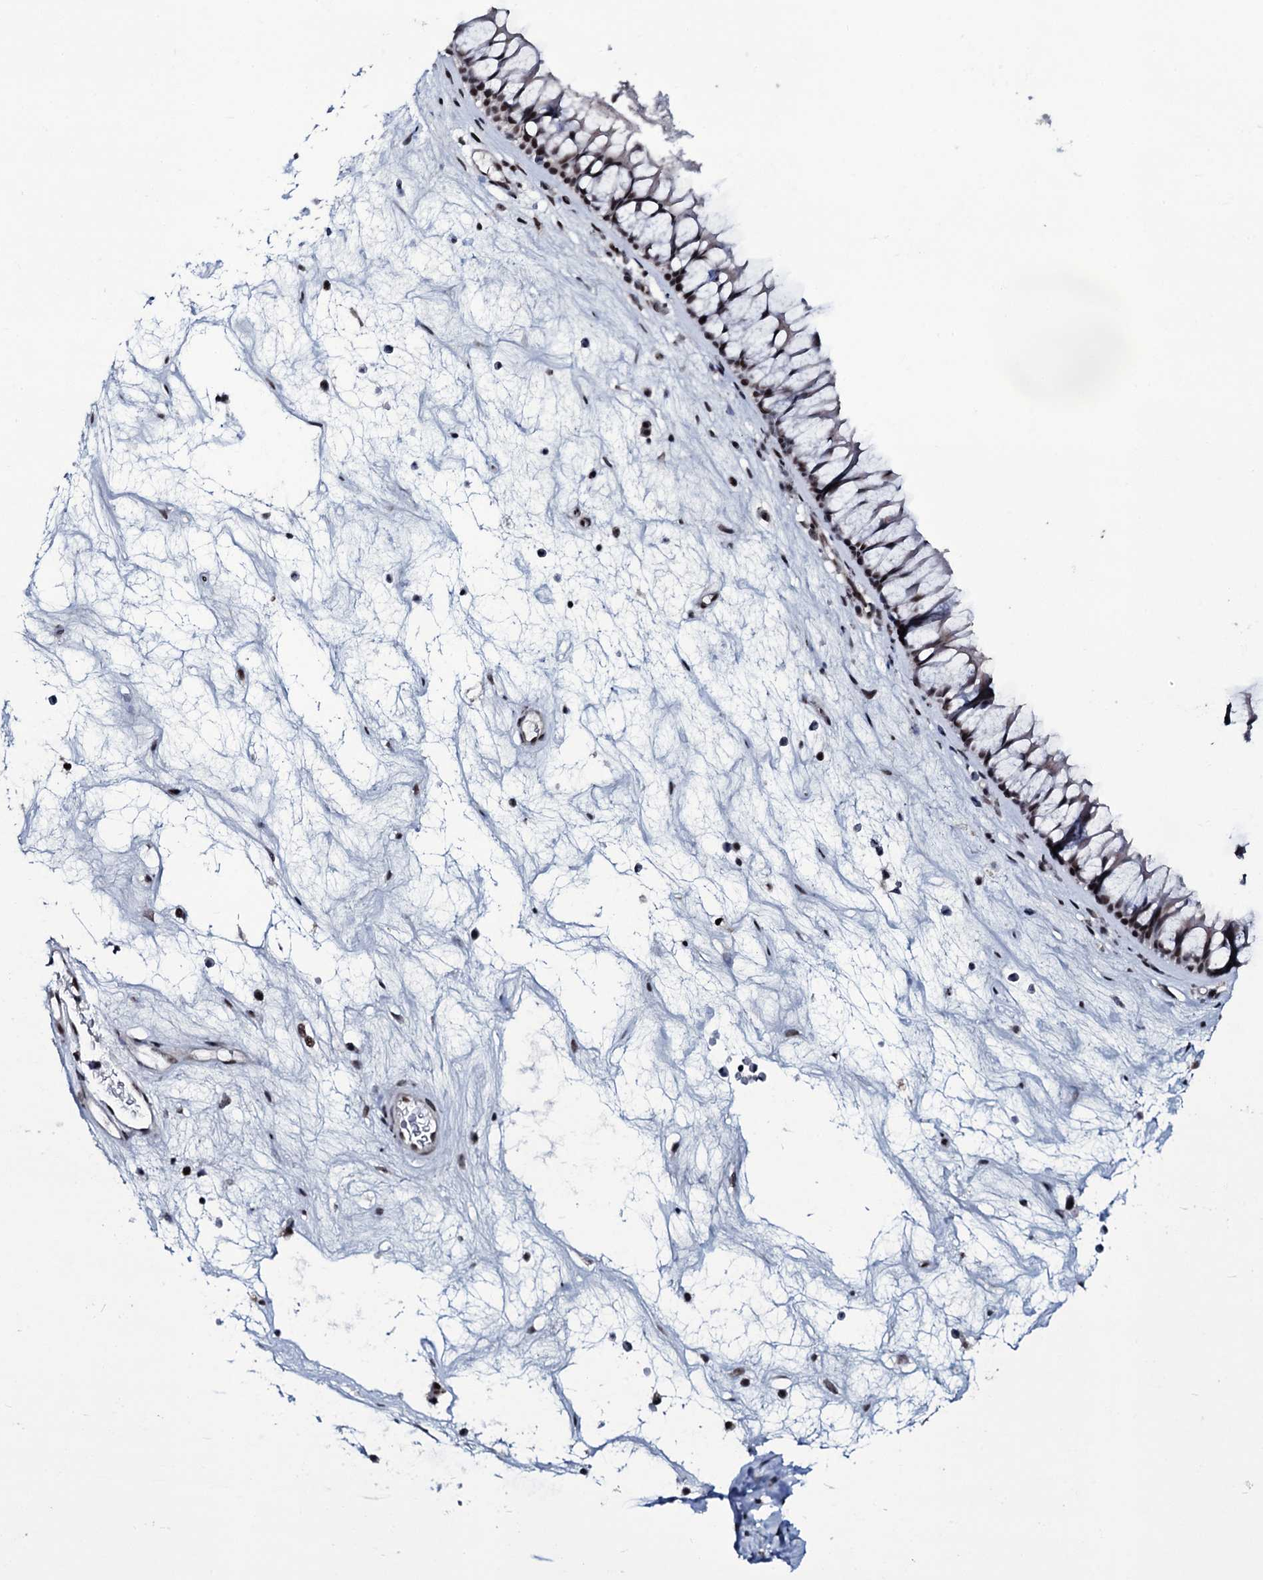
{"staining": {"intensity": "moderate", "quantity": ">75%", "location": "nuclear"}, "tissue": "nasopharynx", "cell_type": "Respiratory epithelial cells", "image_type": "normal", "snomed": [{"axis": "morphology", "description": "Normal tissue, NOS"}, {"axis": "morphology", "description": "Inflammation, NOS"}, {"axis": "morphology", "description": "Malignant melanoma, Metastatic site"}, {"axis": "topography", "description": "Nasopharynx"}], "caption": "Immunohistochemical staining of unremarkable human nasopharynx exhibits moderate nuclear protein staining in about >75% of respiratory epithelial cells. The staining is performed using DAB brown chromogen to label protein expression. The nuclei are counter-stained blue using hematoxylin.", "gene": "ZMIZ2", "patient": {"sex": "male", "age": 70}}